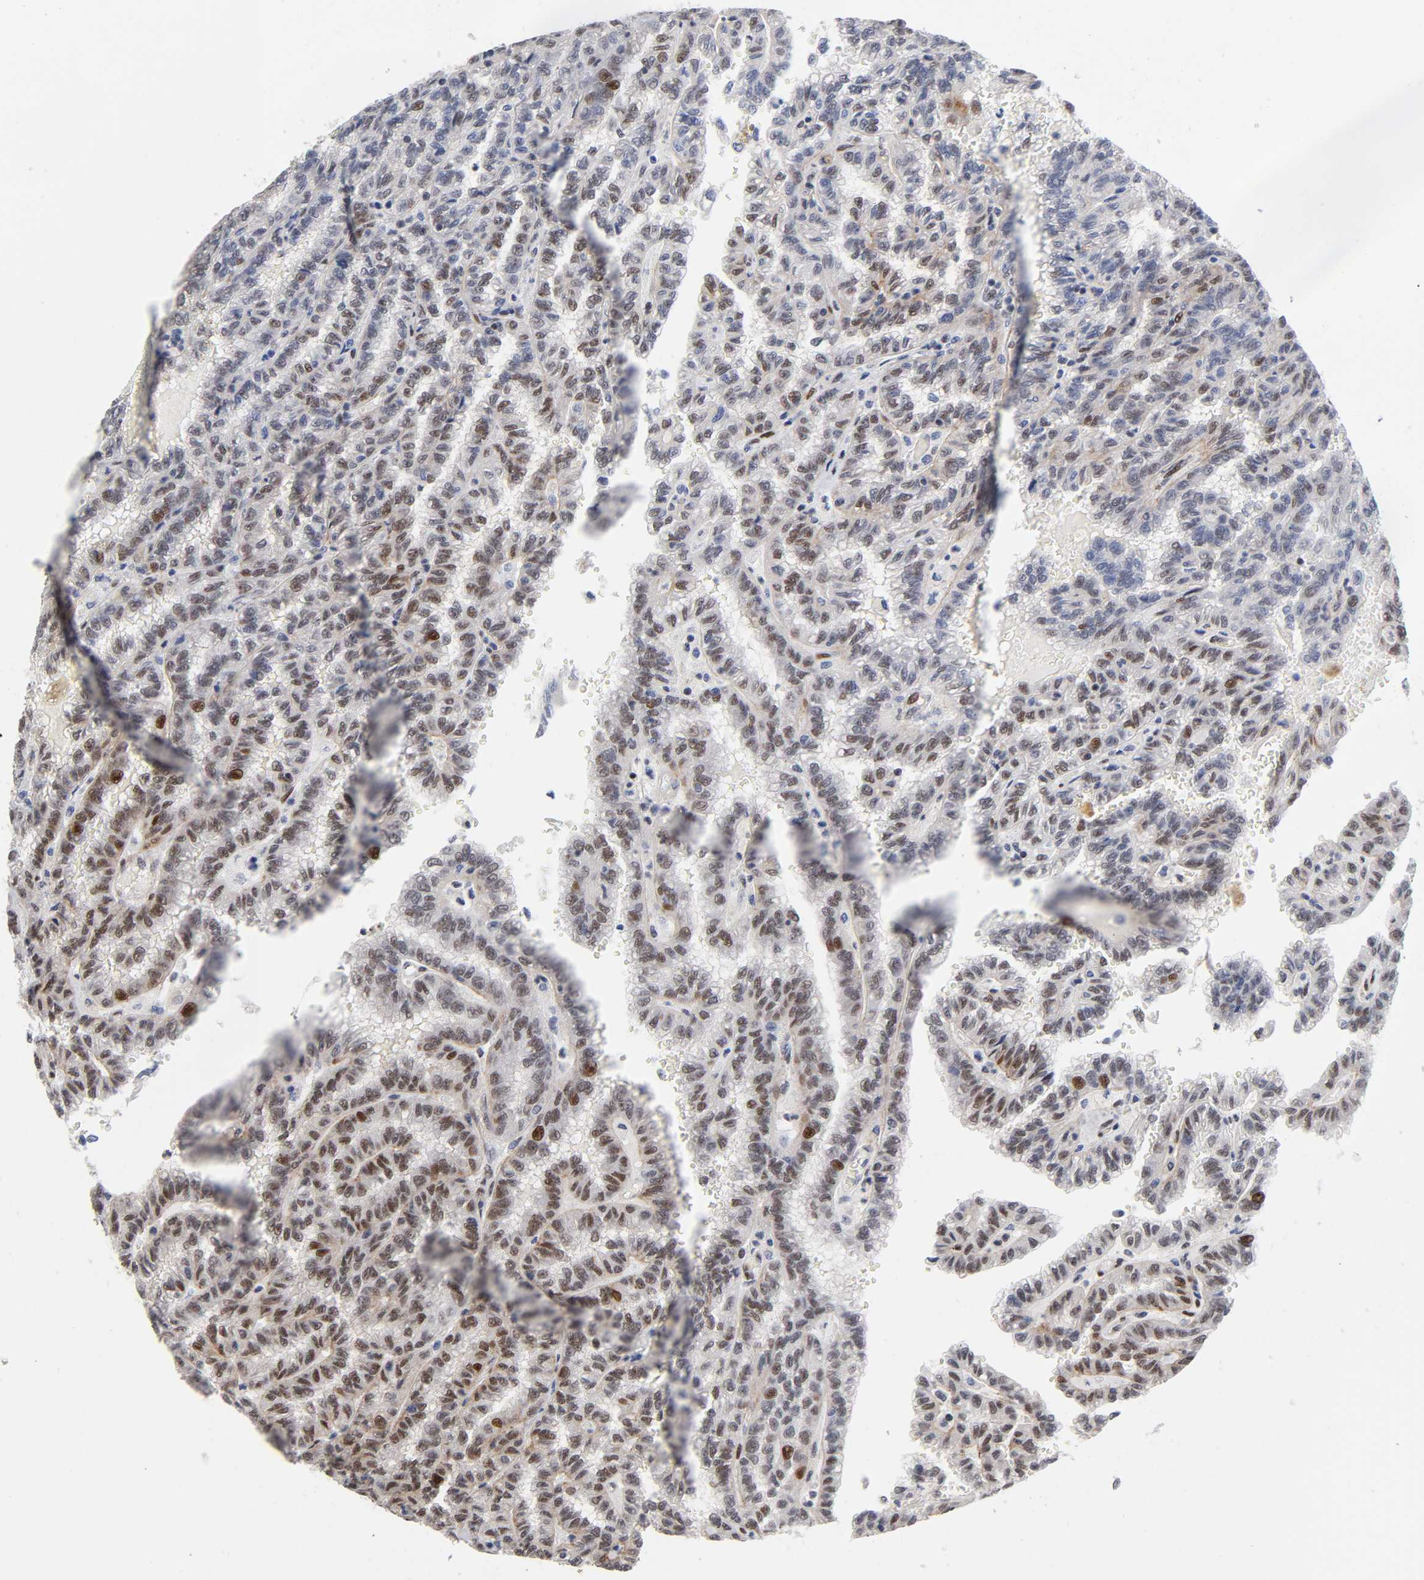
{"staining": {"intensity": "moderate", "quantity": "25%-75%", "location": "nuclear"}, "tissue": "renal cancer", "cell_type": "Tumor cells", "image_type": "cancer", "snomed": [{"axis": "morphology", "description": "Inflammation, NOS"}, {"axis": "morphology", "description": "Adenocarcinoma, NOS"}, {"axis": "topography", "description": "Kidney"}], "caption": "Protein staining reveals moderate nuclear staining in approximately 25%-75% of tumor cells in renal cancer. (DAB = brown stain, brightfield microscopy at high magnification).", "gene": "STK38", "patient": {"sex": "male", "age": 68}}